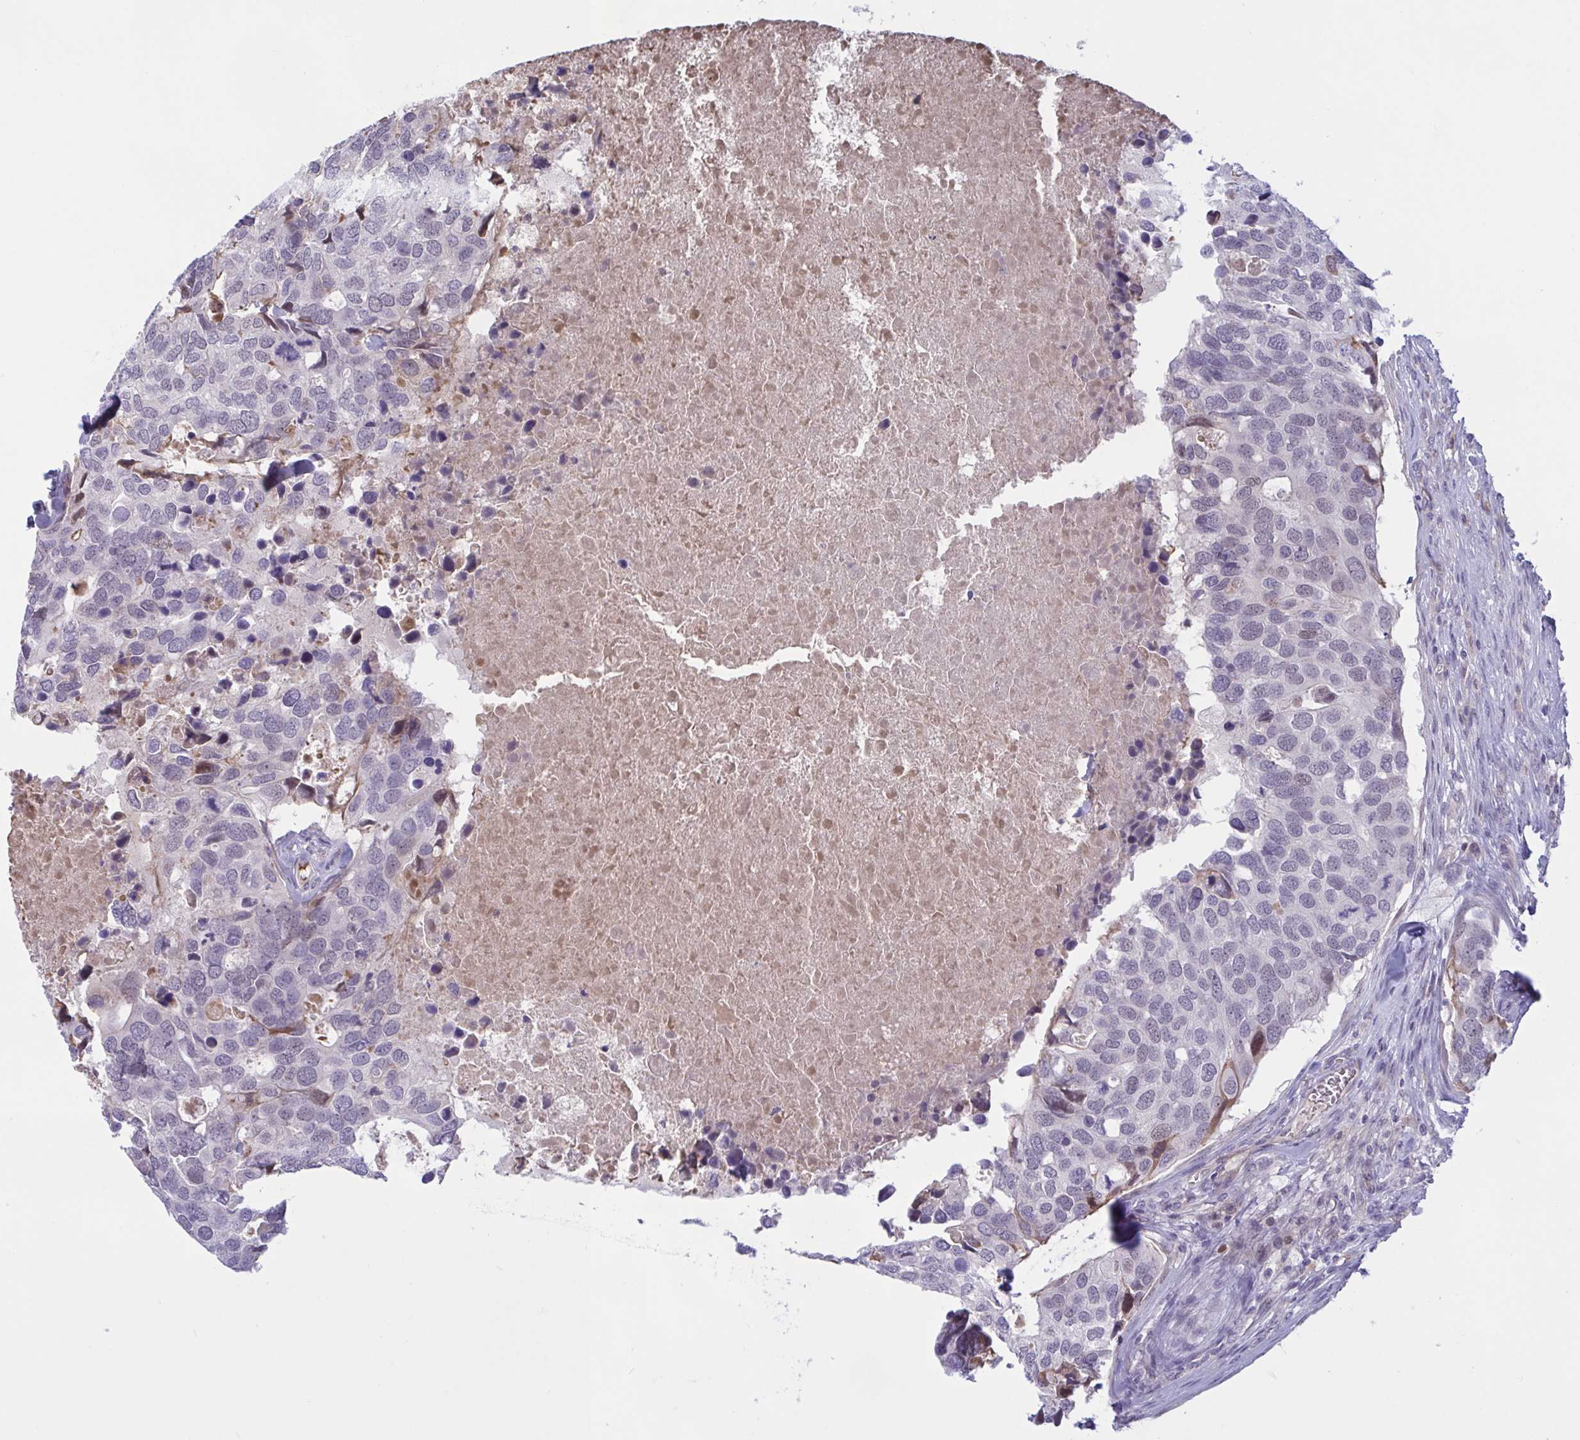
{"staining": {"intensity": "moderate", "quantity": "<25%", "location": "nuclear"}, "tissue": "breast cancer", "cell_type": "Tumor cells", "image_type": "cancer", "snomed": [{"axis": "morphology", "description": "Duct carcinoma"}, {"axis": "topography", "description": "Breast"}], "caption": "Infiltrating ductal carcinoma (breast) stained with DAB (3,3'-diaminobenzidine) immunohistochemistry reveals low levels of moderate nuclear positivity in about <25% of tumor cells.", "gene": "VWC2", "patient": {"sex": "female", "age": 83}}